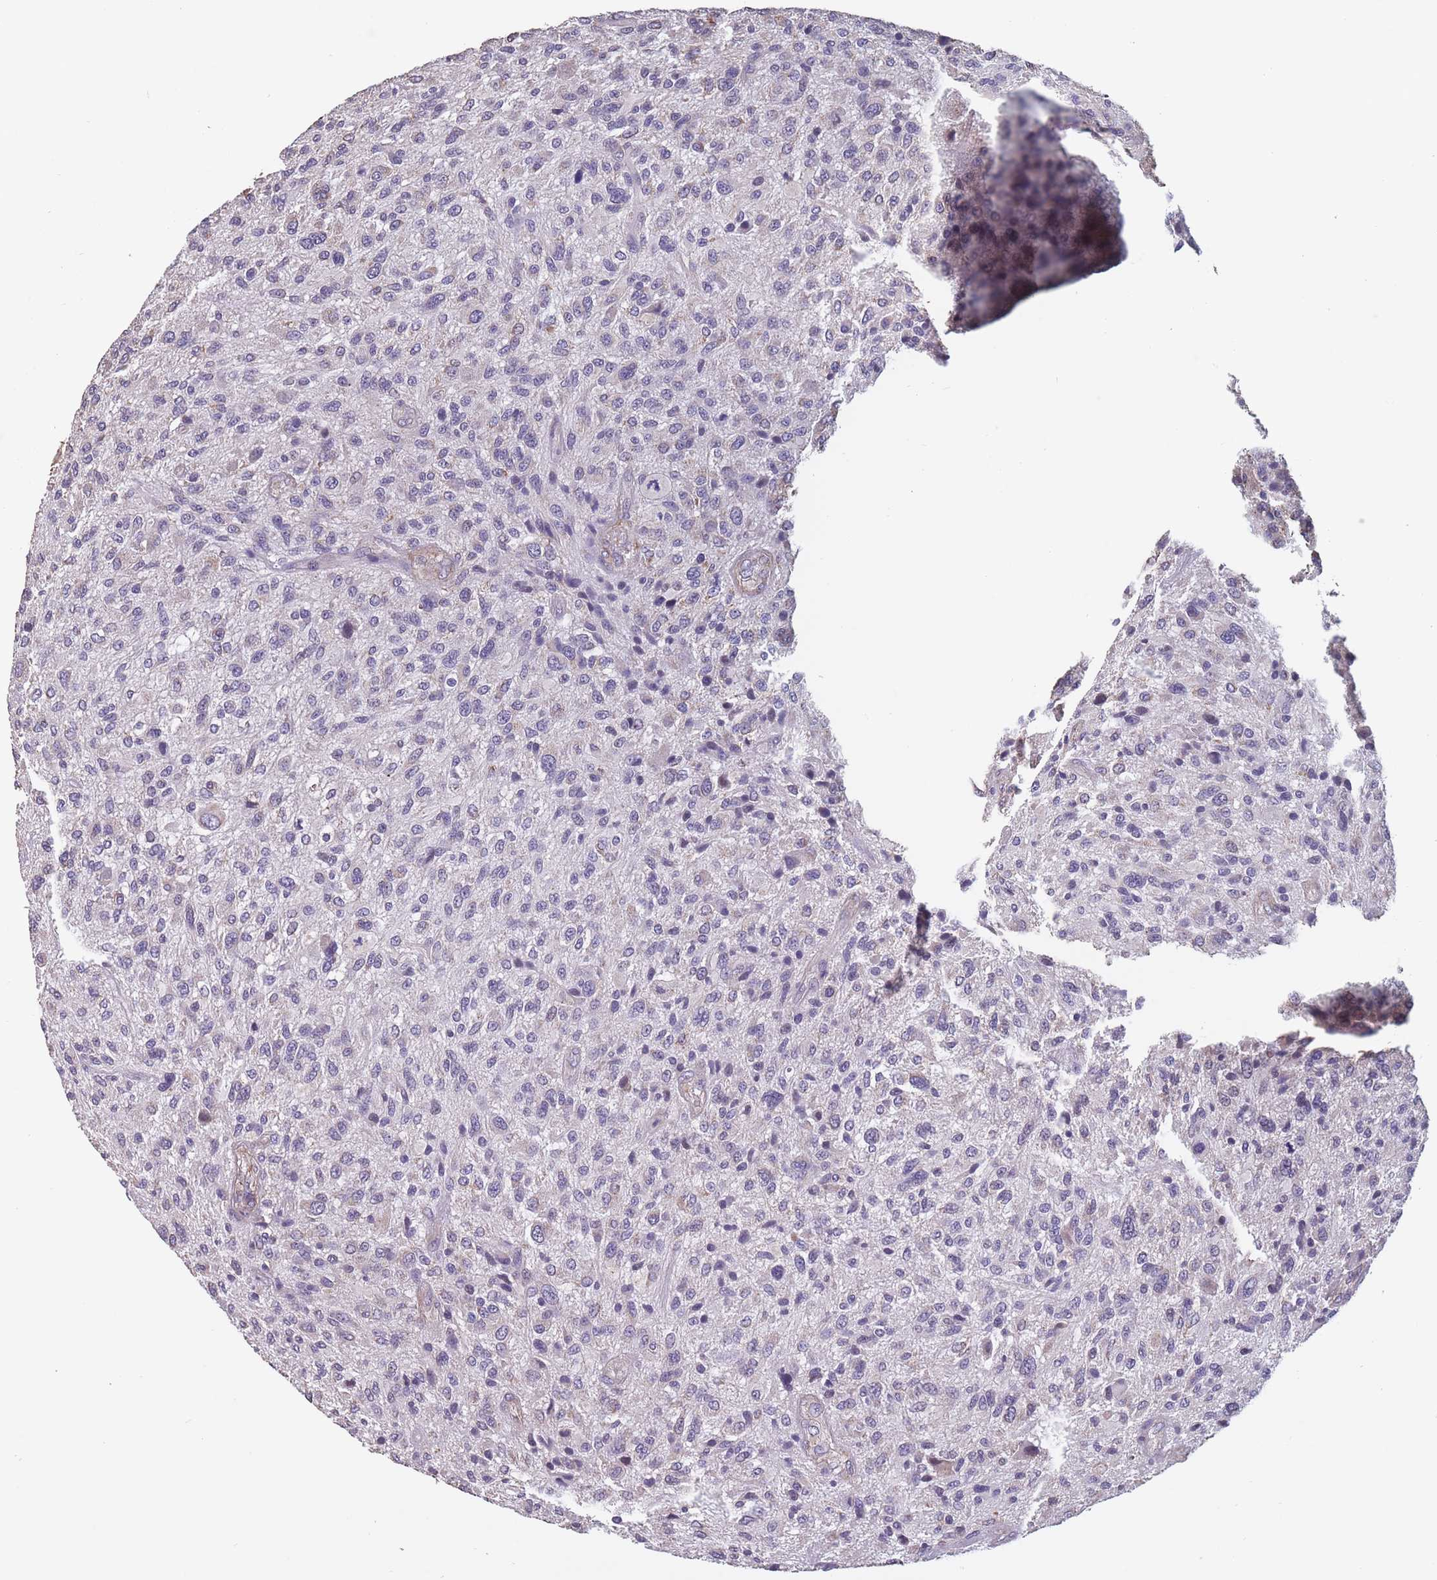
{"staining": {"intensity": "negative", "quantity": "none", "location": "none"}, "tissue": "glioma", "cell_type": "Tumor cells", "image_type": "cancer", "snomed": [{"axis": "morphology", "description": "Glioma, malignant, High grade"}, {"axis": "topography", "description": "Brain"}], "caption": "An immunohistochemistry (IHC) image of malignant glioma (high-grade) is shown. There is no staining in tumor cells of malignant glioma (high-grade).", "gene": "TOMM40L", "patient": {"sex": "male", "age": 47}}